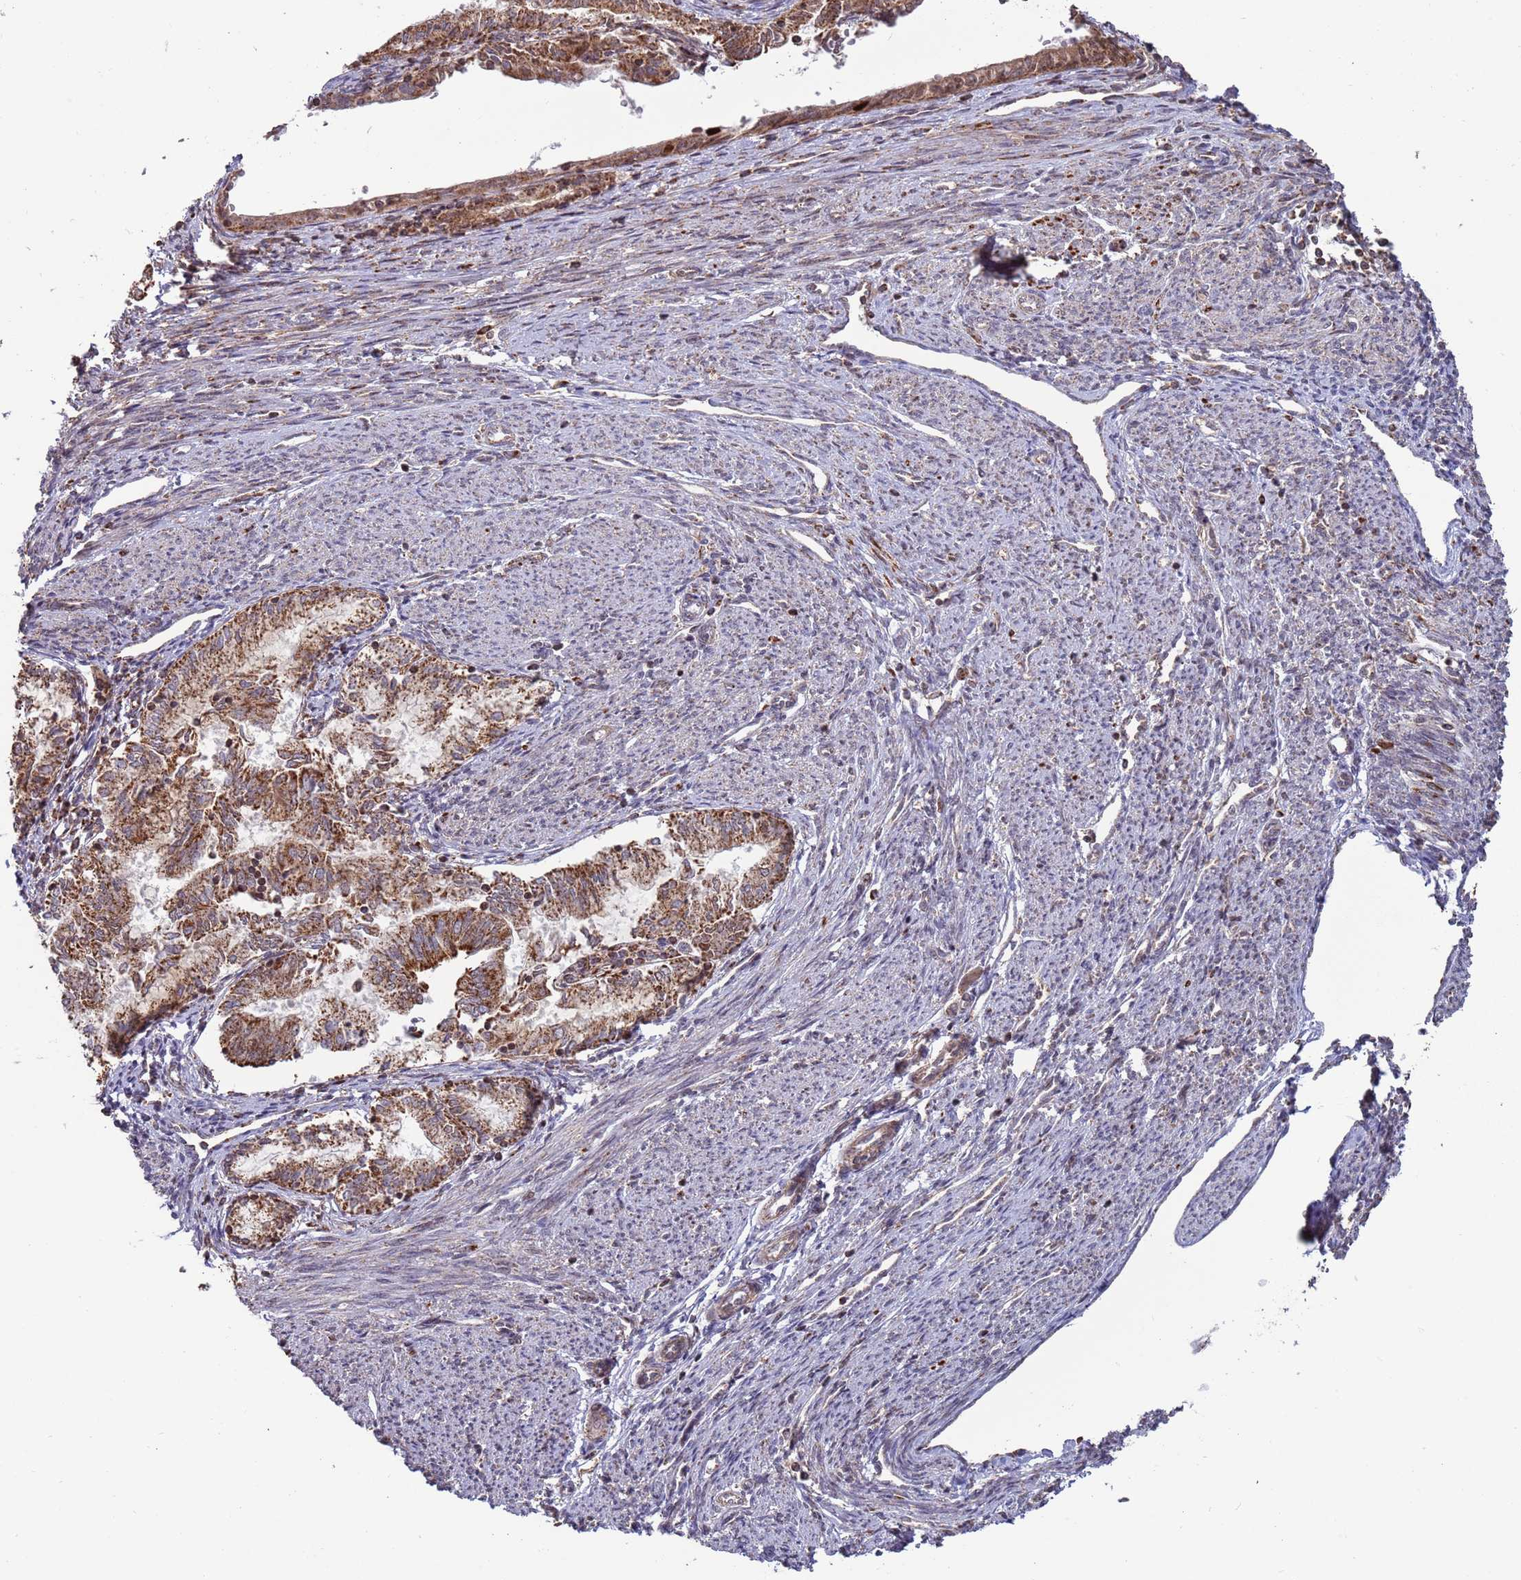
{"staining": {"intensity": "moderate", "quantity": ">75%", "location": "cytoplasmic/membranous"}, "tissue": "endometrial cancer", "cell_type": "Tumor cells", "image_type": "cancer", "snomed": [{"axis": "morphology", "description": "Adenocarcinoma, NOS"}, {"axis": "topography", "description": "Endometrium"}], "caption": "Human endometrial adenocarcinoma stained with a brown dye displays moderate cytoplasmic/membranous positive positivity in about >75% of tumor cells.", "gene": "RCOR2", "patient": {"sex": "female", "age": 79}}